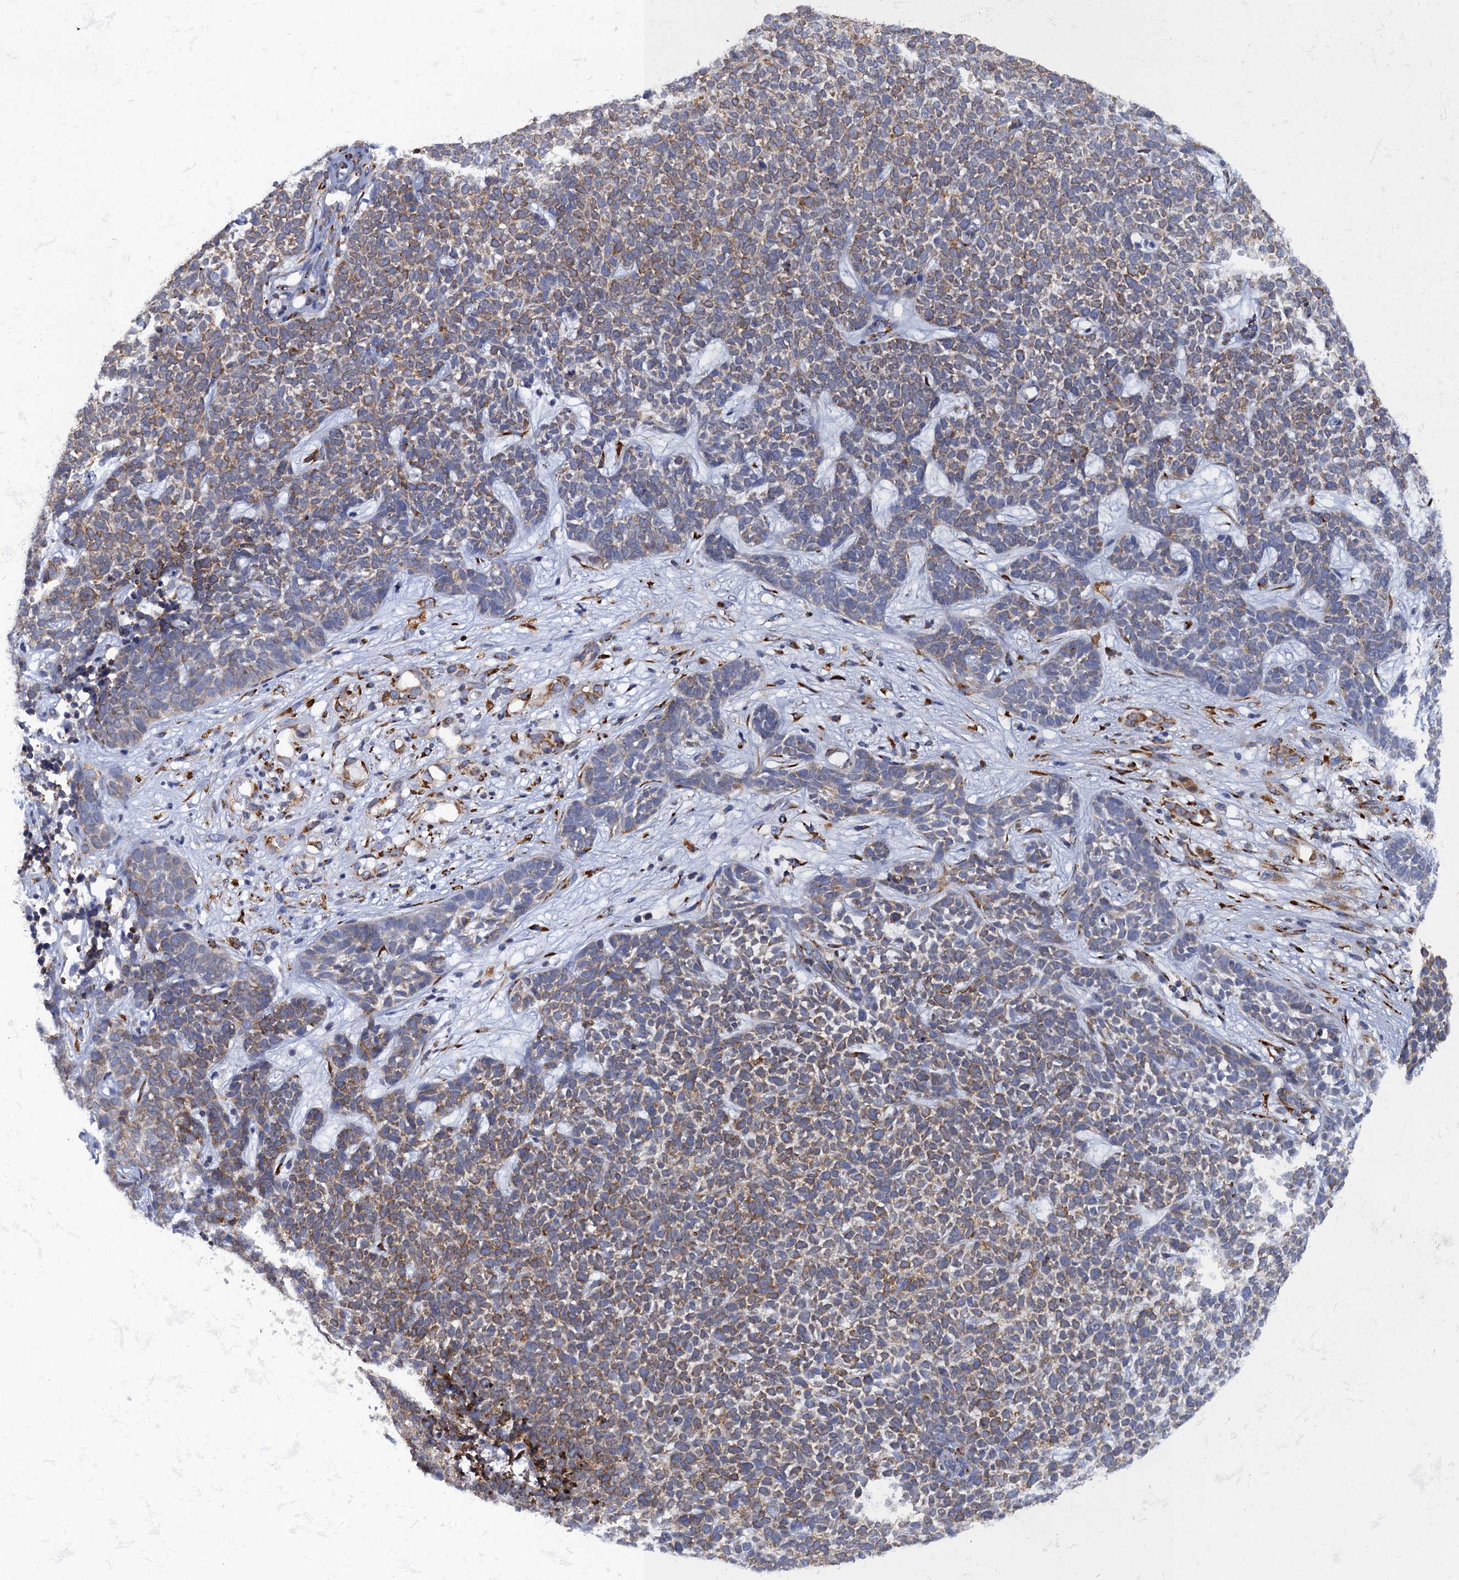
{"staining": {"intensity": "moderate", "quantity": ">75%", "location": "cytoplasmic/membranous"}, "tissue": "skin cancer", "cell_type": "Tumor cells", "image_type": "cancer", "snomed": [{"axis": "morphology", "description": "Basal cell carcinoma"}, {"axis": "topography", "description": "Skin"}], "caption": "DAB immunohistochemical staining of human skin cancer (basal cell carcinoma) exhibits moderate cytoplasmic/membranous protein positivity in approximately >75% of tumor cells. (DAB = brown stain, brightfield microscopy at high magnification).", "gene": "POGLUT3", "patient": {"sex": "female", "age": 84}}